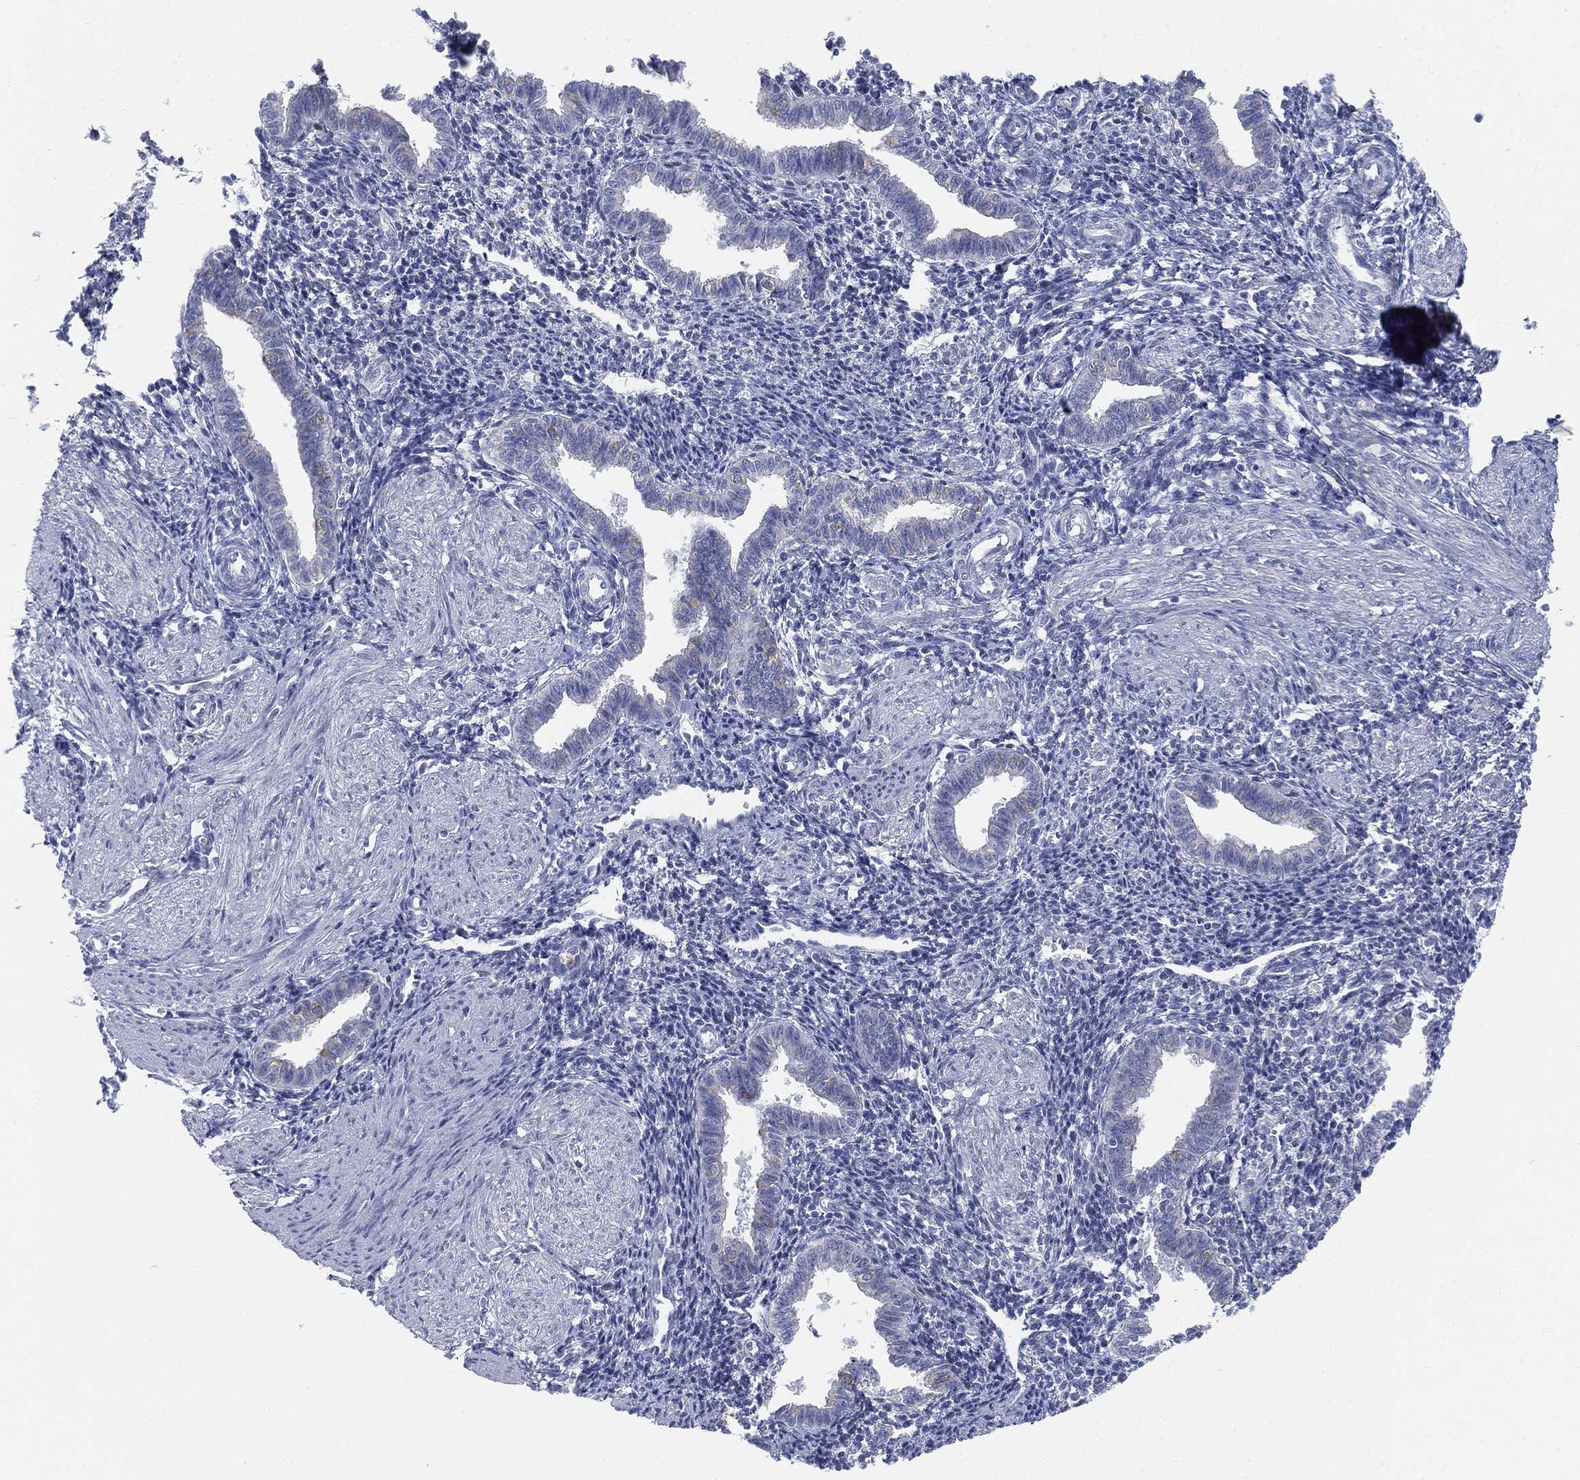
{"staining": {"intensity": "negative", "quantity": "none", "location": "none"}, "tissue": "endometrium", "cell_type": "Cells in endometrial stroma", "image_type": "normal", "snomed": [{"axis": "morphology", "description": "Normal tissue, NOS"}, {"axis": "topography", "description": "Endometrium"}], "caption": "An immunohistochemistry (IHC) micrograph of benign endometrium is shown. There is no staining in cells in endometrial stroma of endometrium.", "gene": "GCNA", "patient": {"sex": "female", "age": 37}}